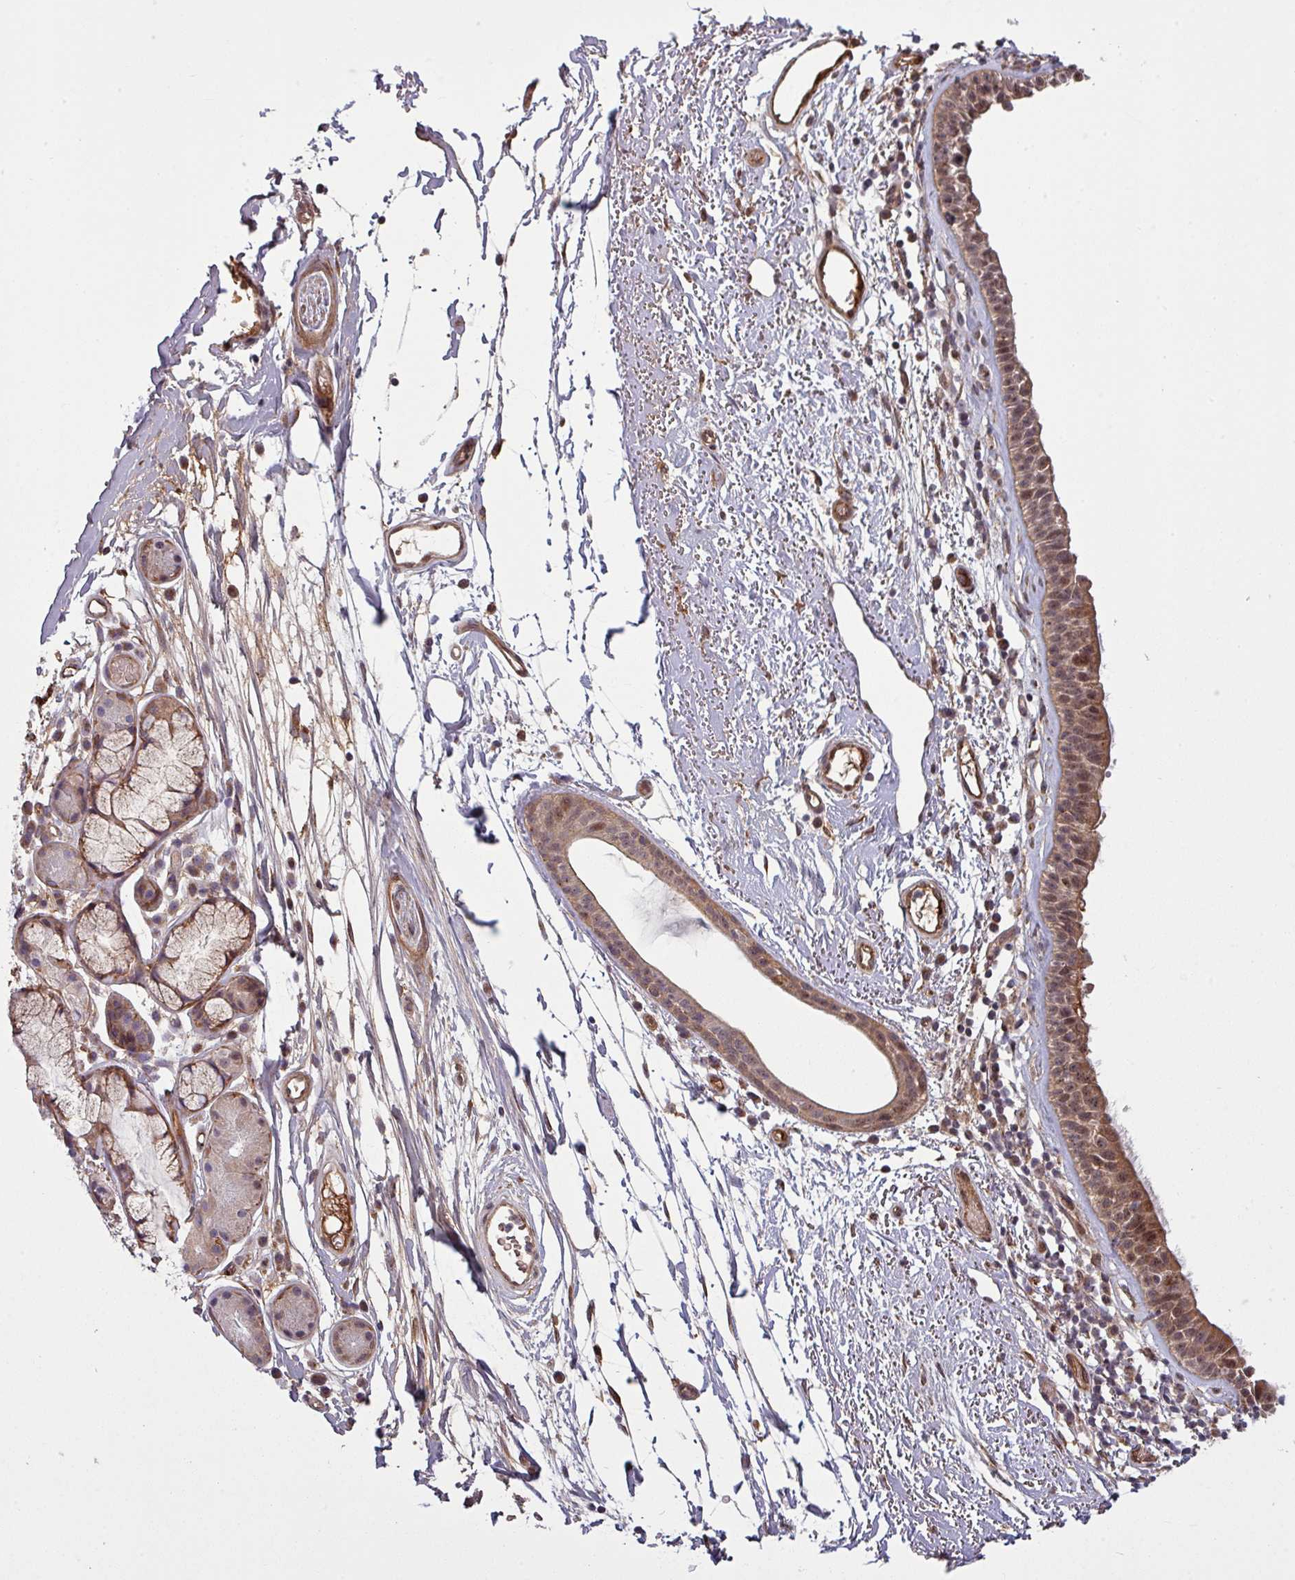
{"staining": {"intensity": "moderate", "quantity": ">75%", "location": "cytoplasmic/membranous,nuclear"}, "tissue": "nasopharynx", "cell_type": "Respiratory epithelial cells", "image_type": "normal", "snomed": [{"axis": "morphology", "description": "Normal tissue, NOS"}, {"axis": "topography", "description": "Cartilage tissue"}, {"axis": "topography", "description": "Nasopharynx"}], "caption": "Immunohistochemical staining of normal nasopharynx displays >75% levels of moderate cytoplasmic/membranous,nuclear protein expression in approximately >75% of respiratory epithelial cells.", "gene": "SNRNP25", "patient": {"sex": "male", "age": 56}}